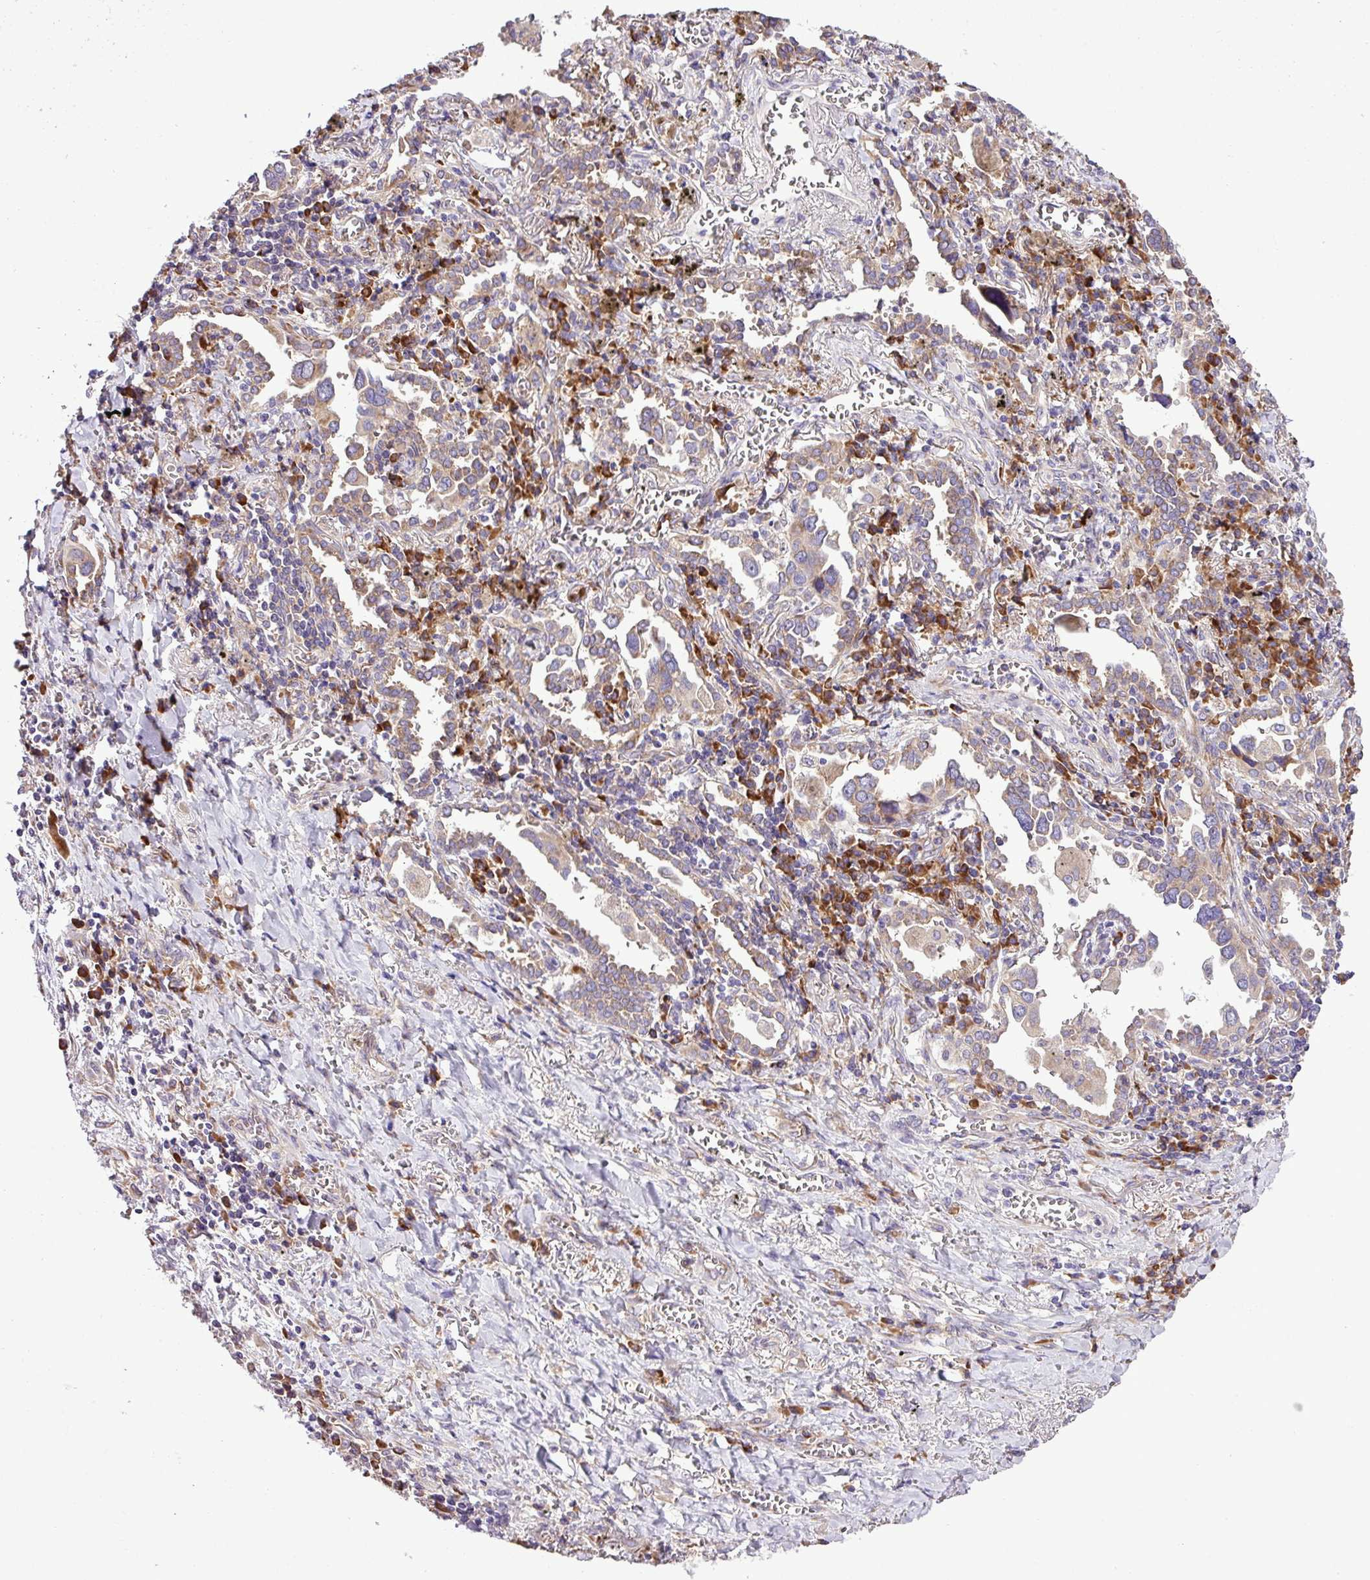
{"staining": {"intensity": "weak", "quantity": "<25%", "location": "cytoplasmic/membranous"}, "tissue": "lung cancer", "cell_type": "Tumor cells", "image_type": "cancer", "snomed": [{"axis": "morphology", "description": "Adenocarcinoma, NOS"}, {"axis": "topography", "description": "Lung"}], "caption": "Micrograph shows no protein expression in tumor cells of lung adenocarcinoma tissue.", "gene": "RPL13", "patient": {"sex": "male", "age": 76}}